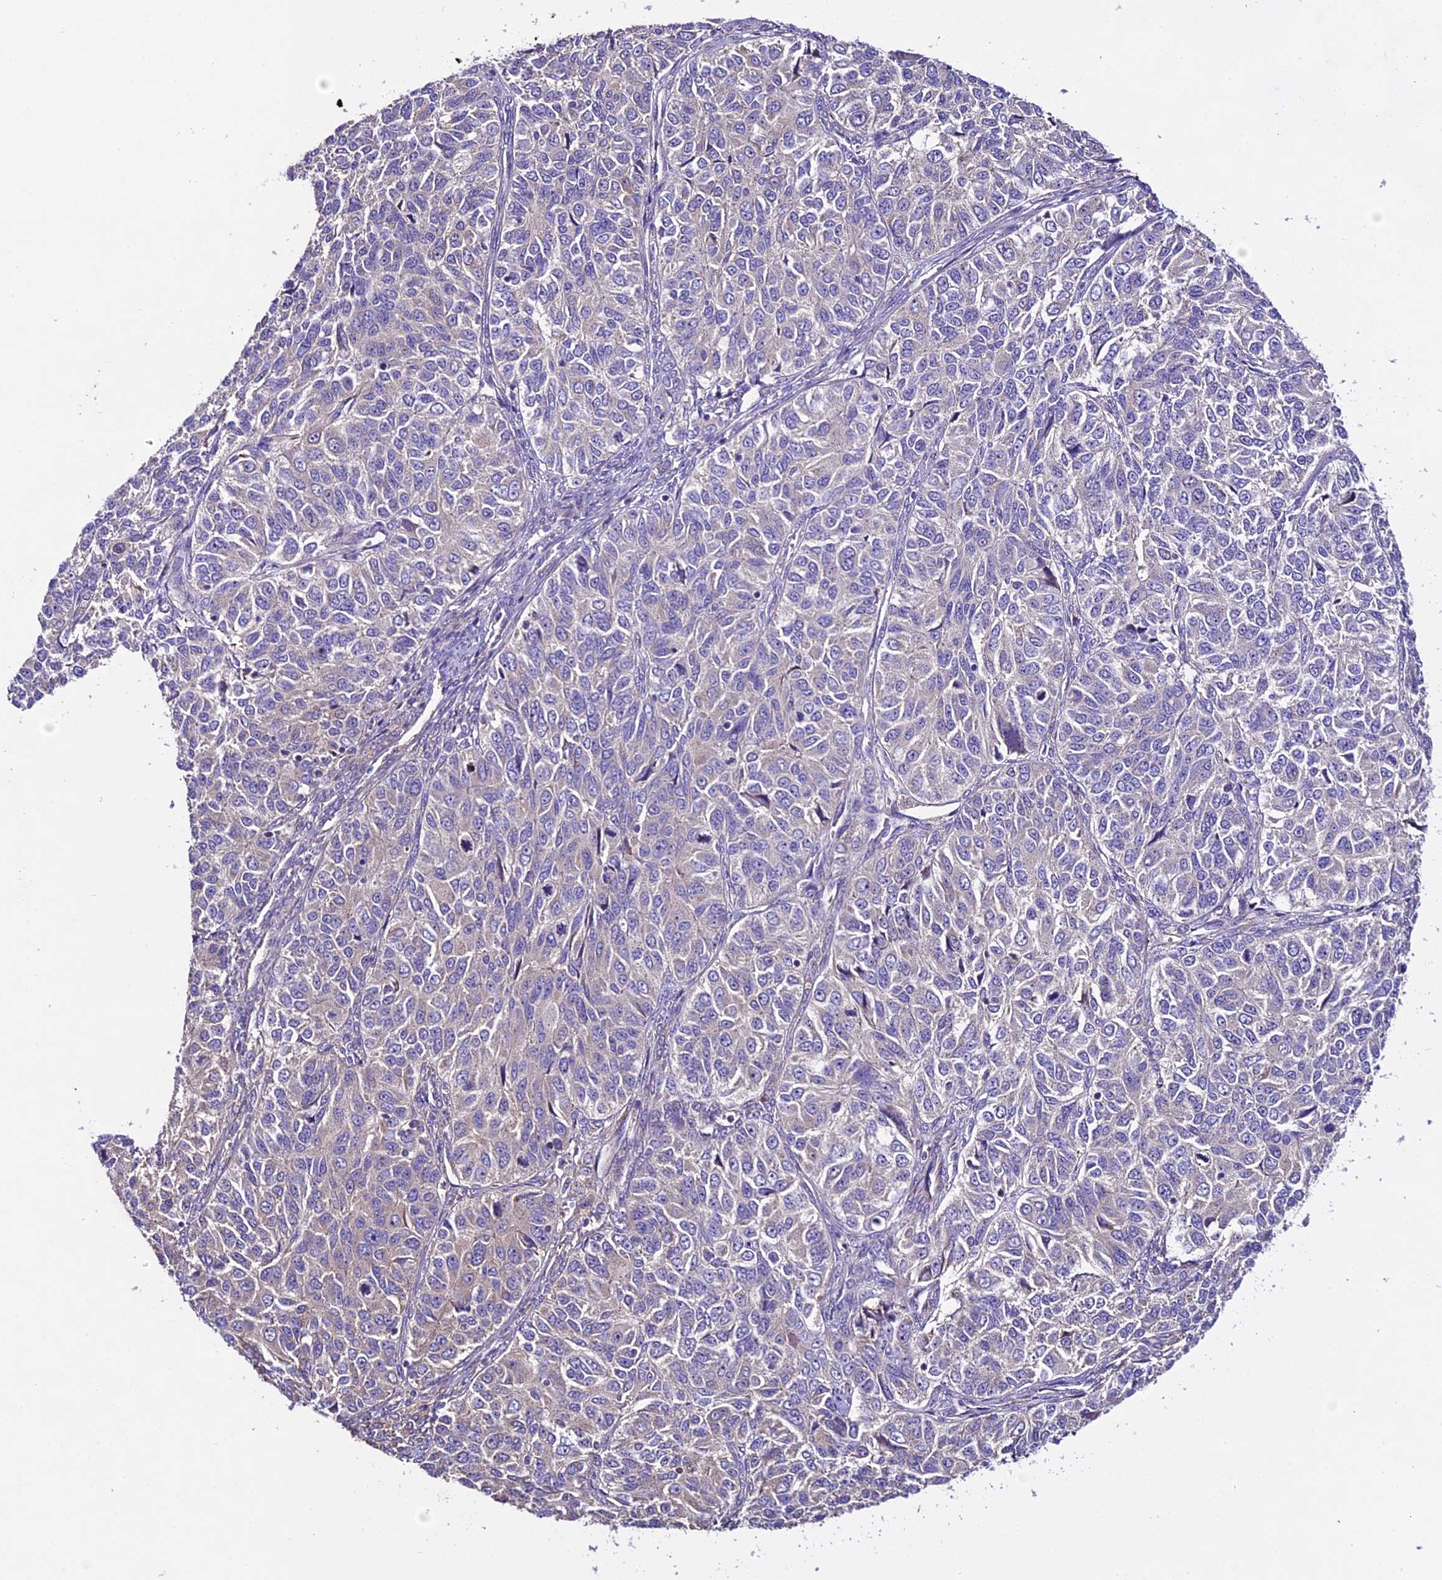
{"staining": {"intensity": "negative", "quantity": "none", "location": "none"}, "tissue": "ovarian cancer", "cell_type": "Tumor cells", "image_type": "cancer", "snomed": [{"axis": "morphology", "description": "Carcinoma, endometroid"}, {"axis": "topography", "description": "Ovary"}], "caption": "Endometroid carcinoma (ovarian) was stained to show a protein in brown. There is no significant expression in tumor cells.", "gene": "SPIRE1", "patient": {"sex": "female", "age": 51}}